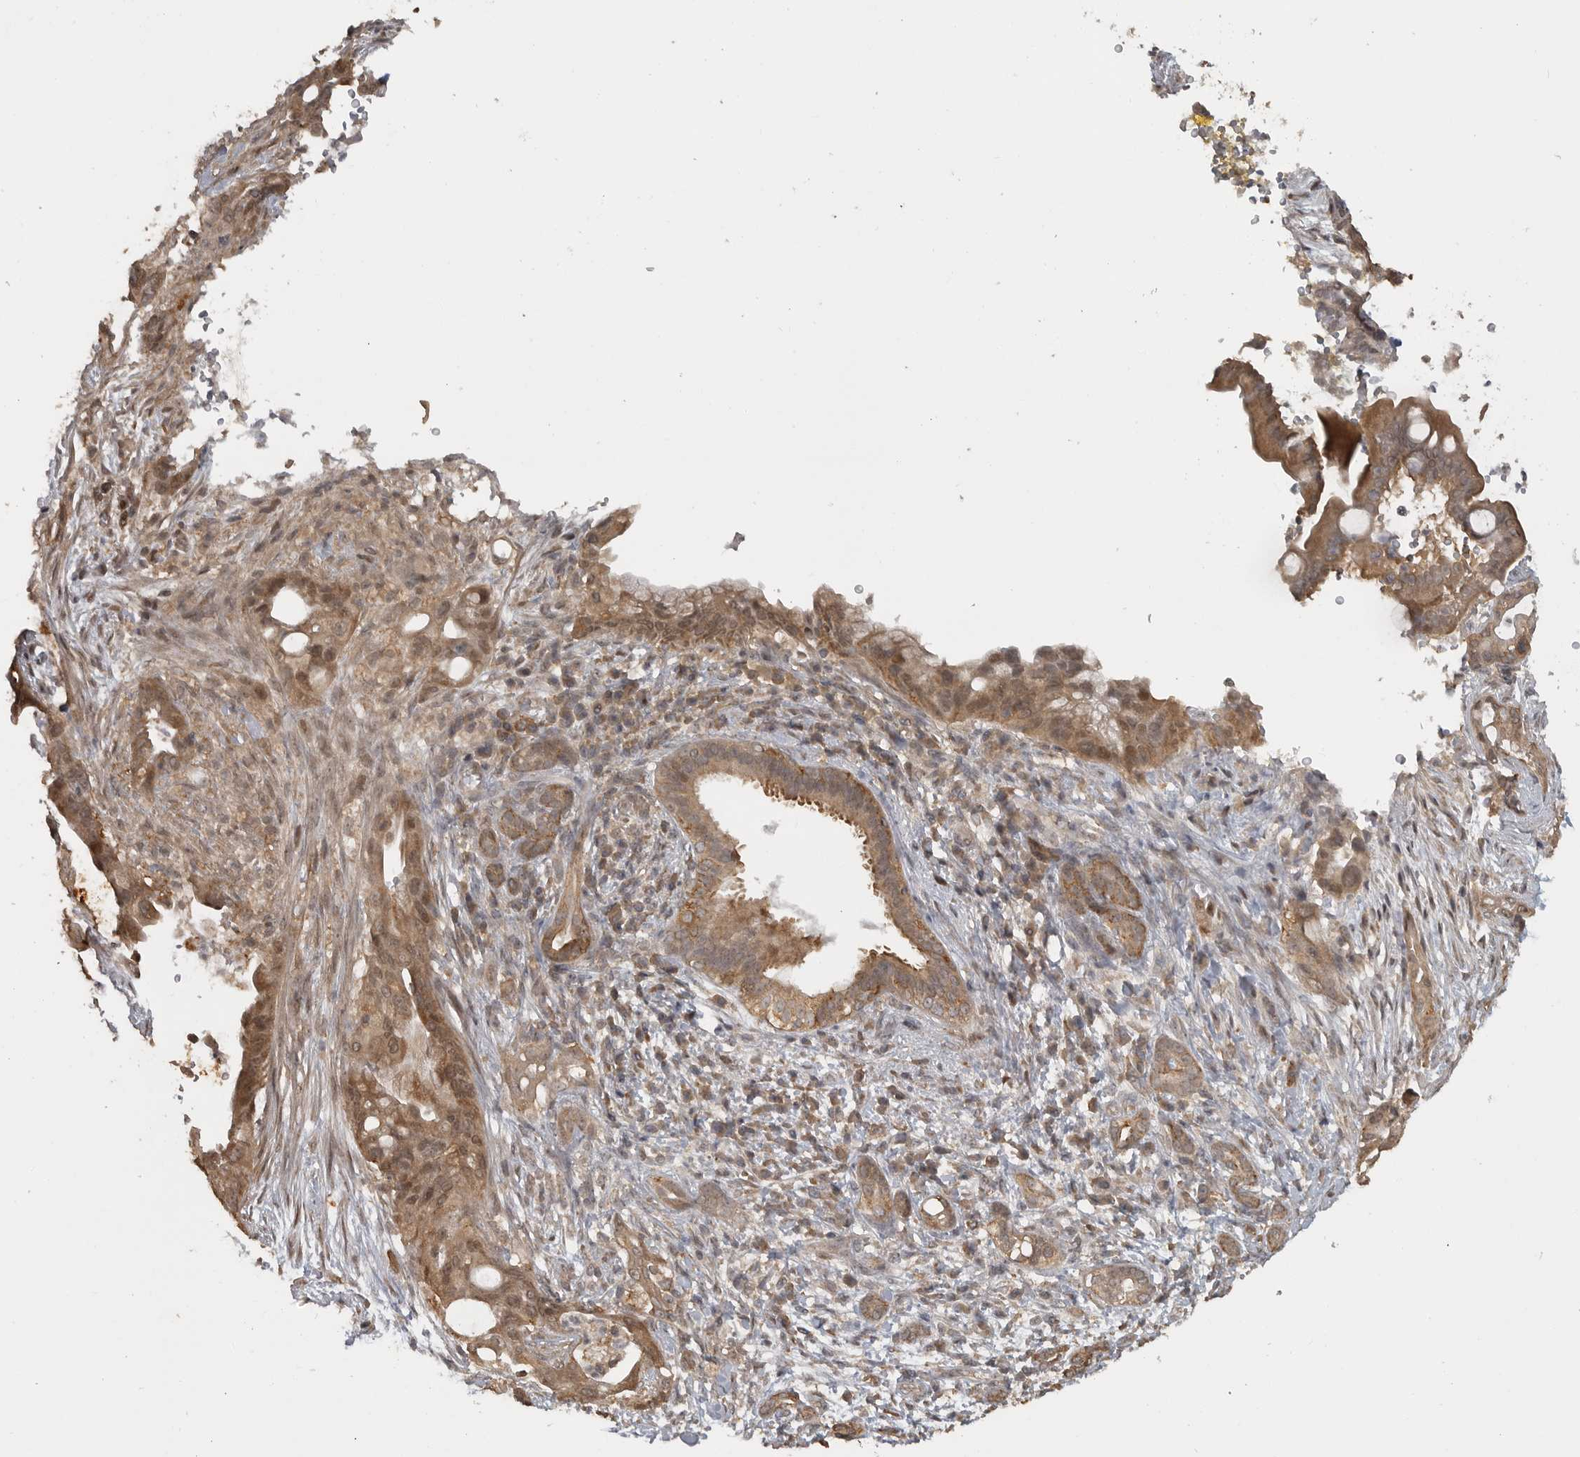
{"staining": {"intensity": "moderate", "quantity": ">75%", "location": "cytoplasmic/membranous"}, "tissue": "pancreatic cancer", "cell_type": "Tumor cells", "image_type": "cancer", "snomed": [{"axis": "morphology", "description": "Adenocarcinoma, NOS"}, {"axis": "topography", "description": "Pancreas"}], "caption": "Tumor cells reveal moderate cytoplasmic/membranous positivity in about >75% of cells in pancreatic cancer (adenocarcinoma).", "gene": "LLGL1", "patient": {"sex": "male", "age": 58}}